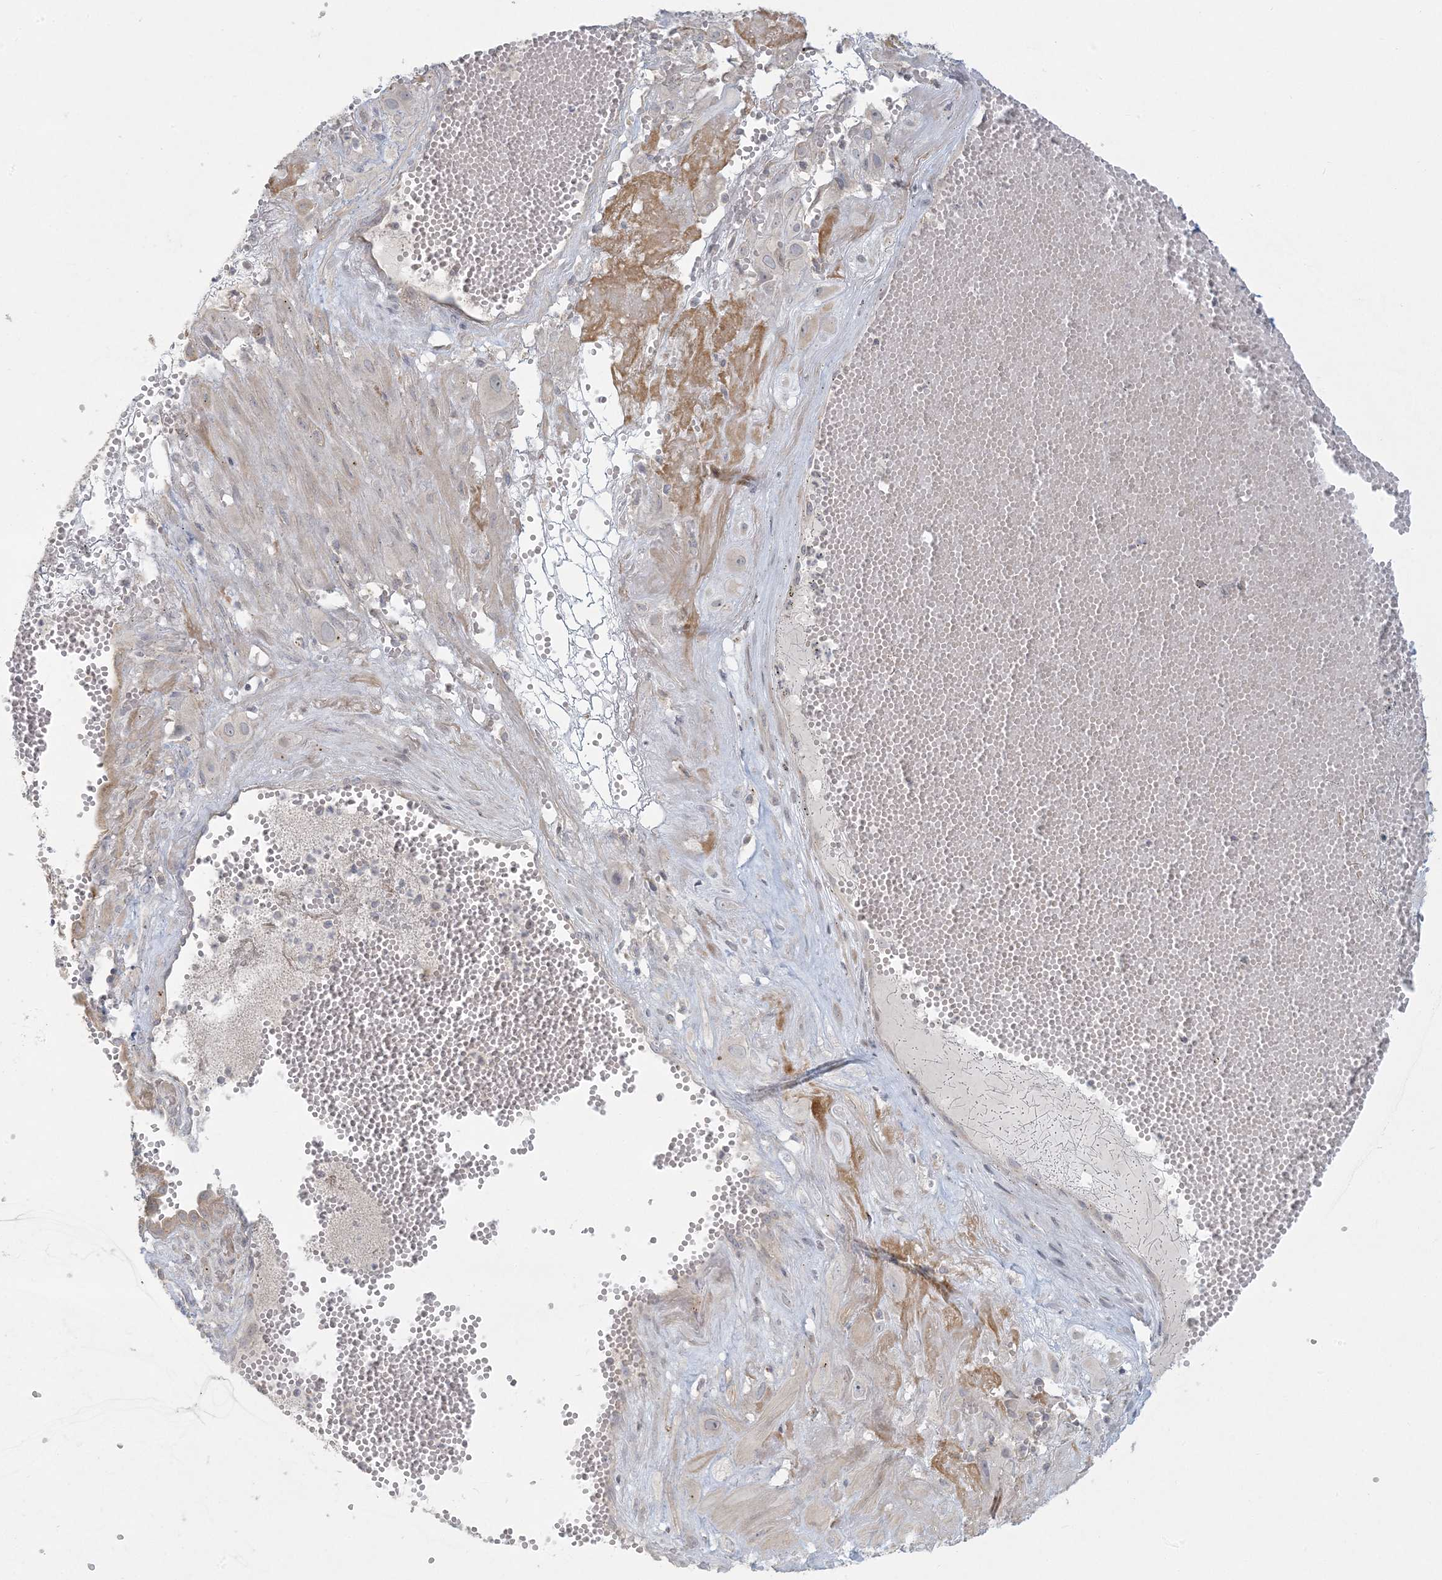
{"staining": {"intensity": "negative", "quantity": "none", "location": "none"}, "tissue": "cervical cancer", "cell_type": "Tumor cells", "image_type": "cancer", "snomed": [{"axis": "morphology", "description": "Squamous cell carcinoma, NOS"}, {"axis": "topography", "description": "Cervix"}], "caption": "A histopathology image of human cervical squamous cell carcinoma is negative for staining in tumor cells. (Brightfield microscopy of DAB IHC at high magnification).", "gene": "MCAT", "patient": {"sex": "female", "age": 34}}